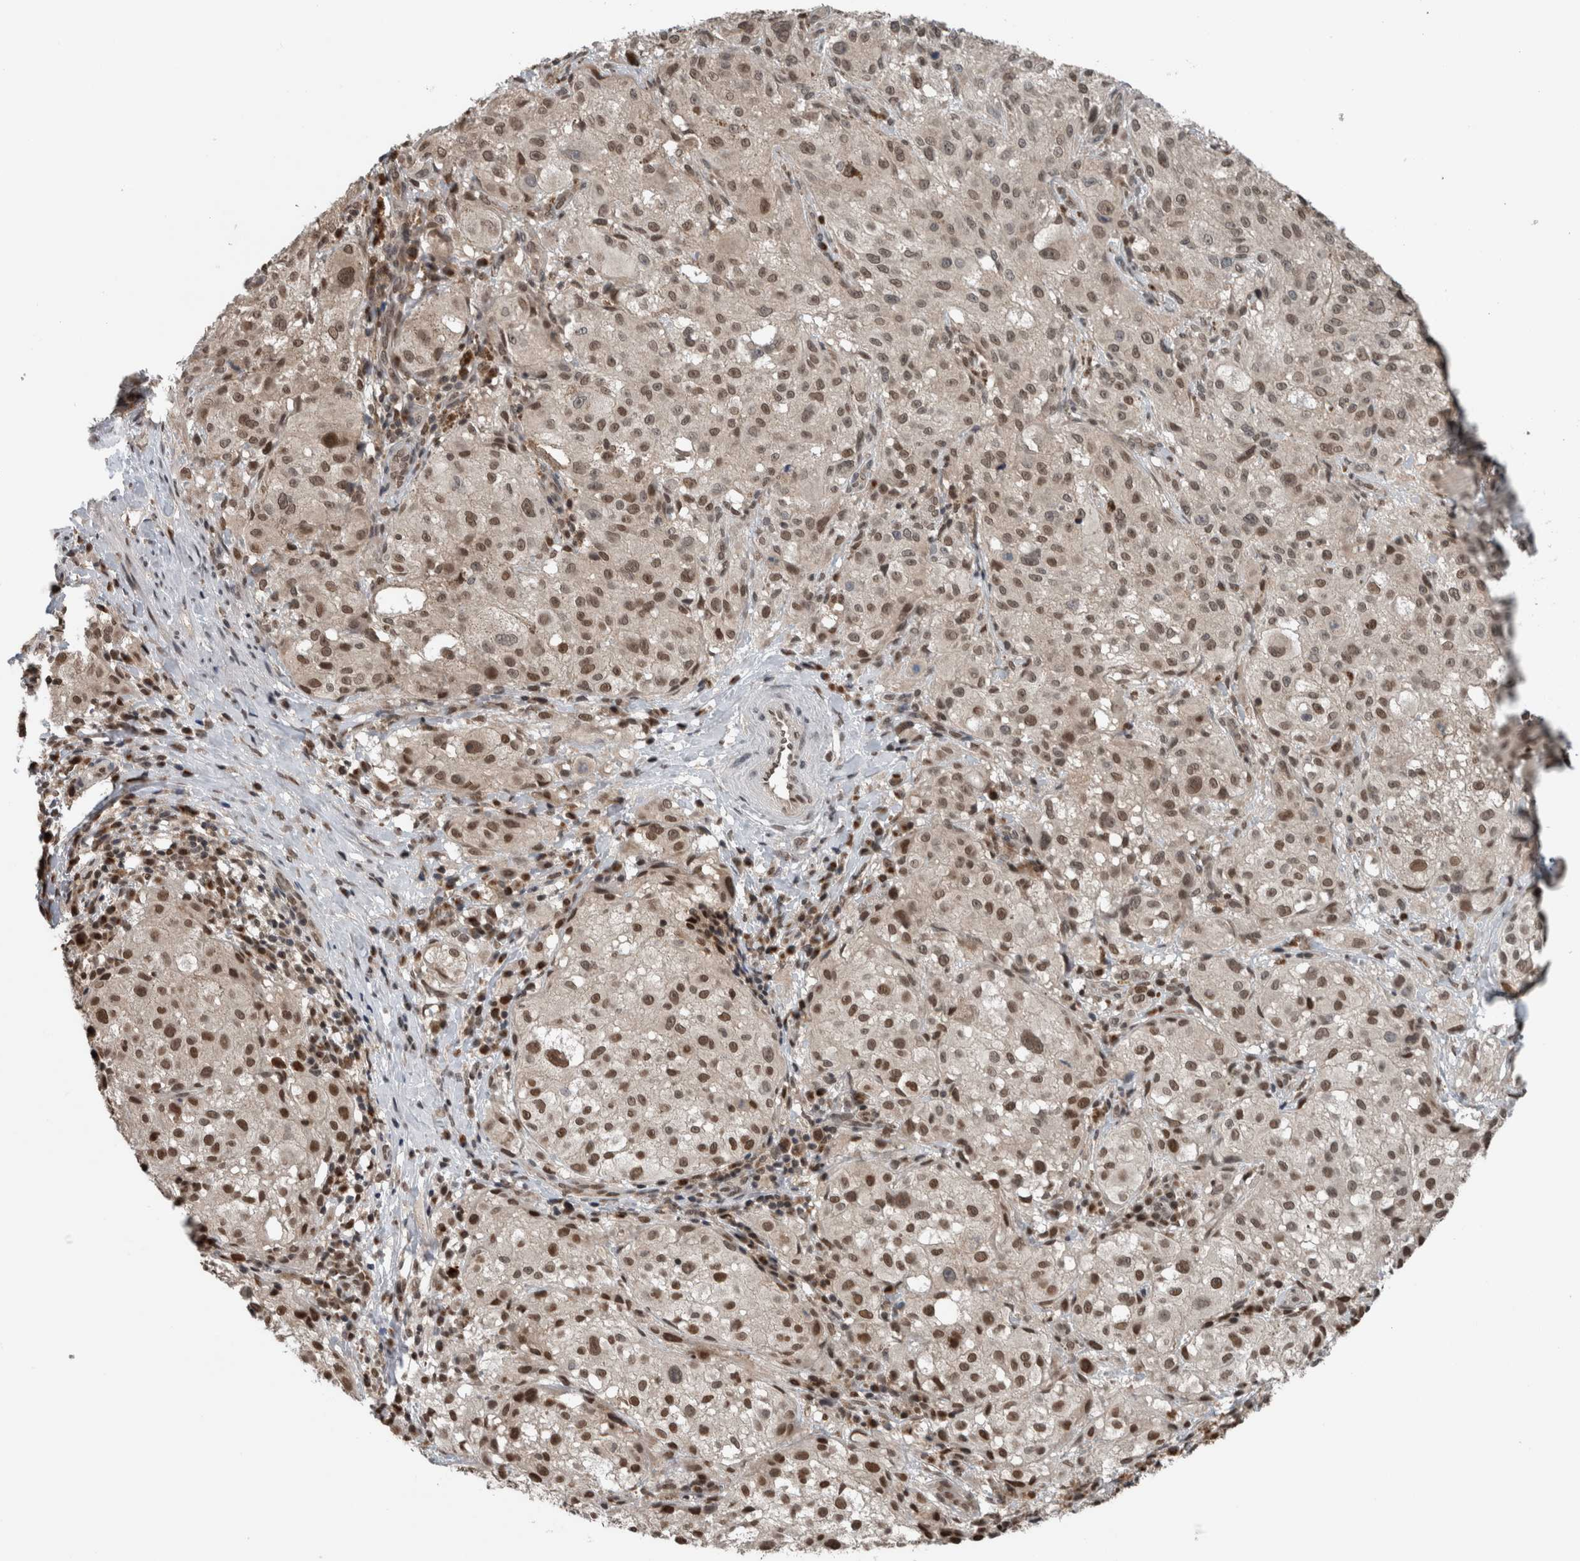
{"staining": {"intensity": "moderate", "quantity": ">75%", "location": "nuclear"}, "tissue": "melanoma", "cell_type": "Tumor cells", "image_type": "cancer", "snomed": [{"axis": "morphology", "description": "Malignant melanoma, NOS"}, {"axis": "topography", "description": "Skin"}], "caption": "Malignant melanoma tissue exhibits moderate nuclear positivity in about >75% of tumor cells The protein is shown in brown color, while the nuclei are stained blue.", "gene": "SPAG7", "patient": {"sex": "female", "age": 55}}